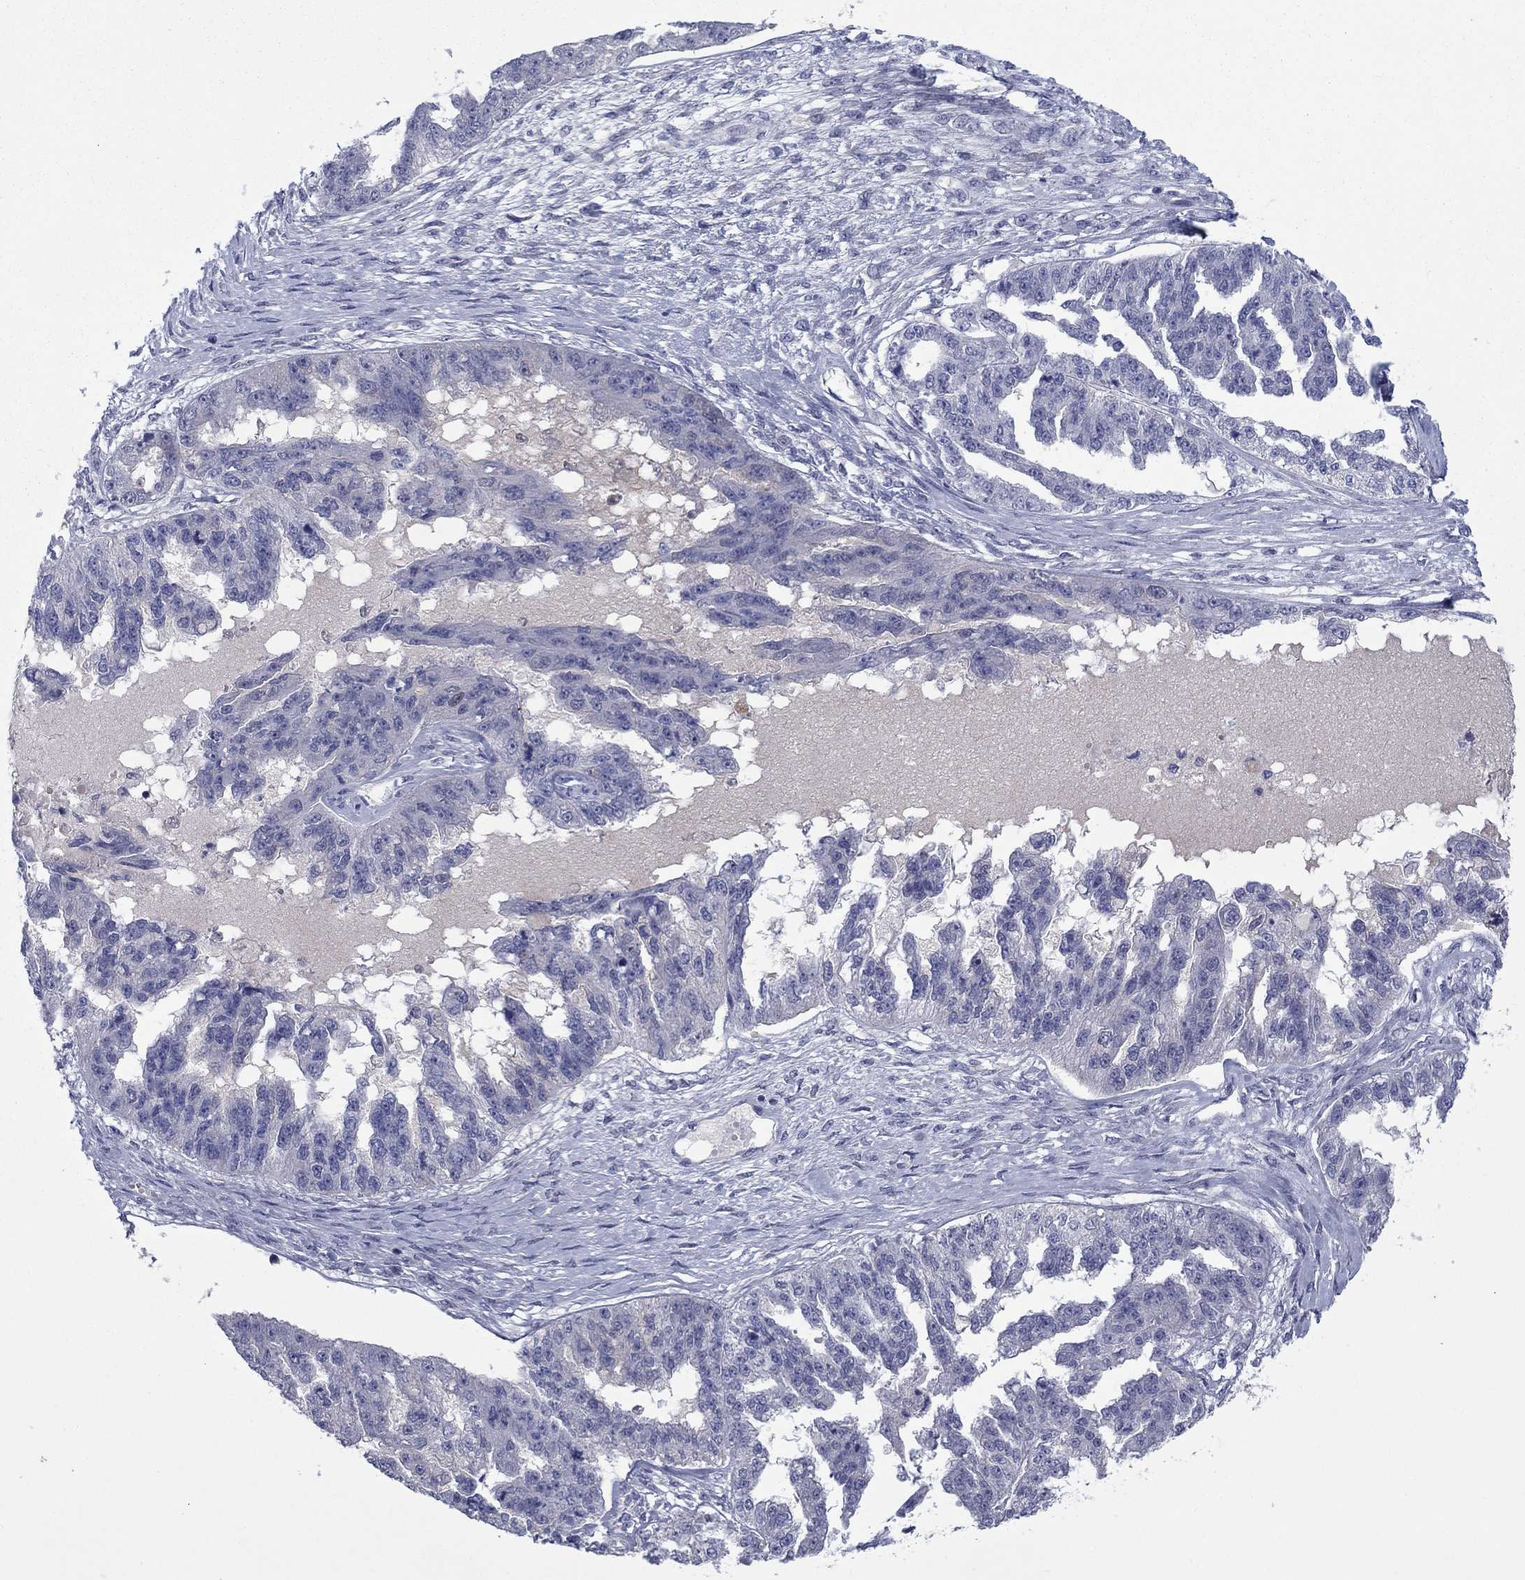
{"staining": {"intensity": "negative", "quantity": "none", "location": "none"}, "tissue": "ovarian cancer", "cell_type": "Tumor cells", "image_type": "cancer", "snomed": [{"axis": "morphology", "description": "Cystadenocarcinoma, serous, NOS"}, {"axis": "topography", "description": "Ovary"}], "caption": "High power microscopy micrograph of an immunohistochemistry micrograph of ovarian cancer (serous cystadenocarcinoma), revealing no significant expression in tumor cells. The staining was performed using DAB to visualize the protein expression in brown, while the nuclei were stained in blue with hematoxylin (Magnification: 20x).", "gene": "GRHPR", "patient": {"sex": "female", "age": 58}}